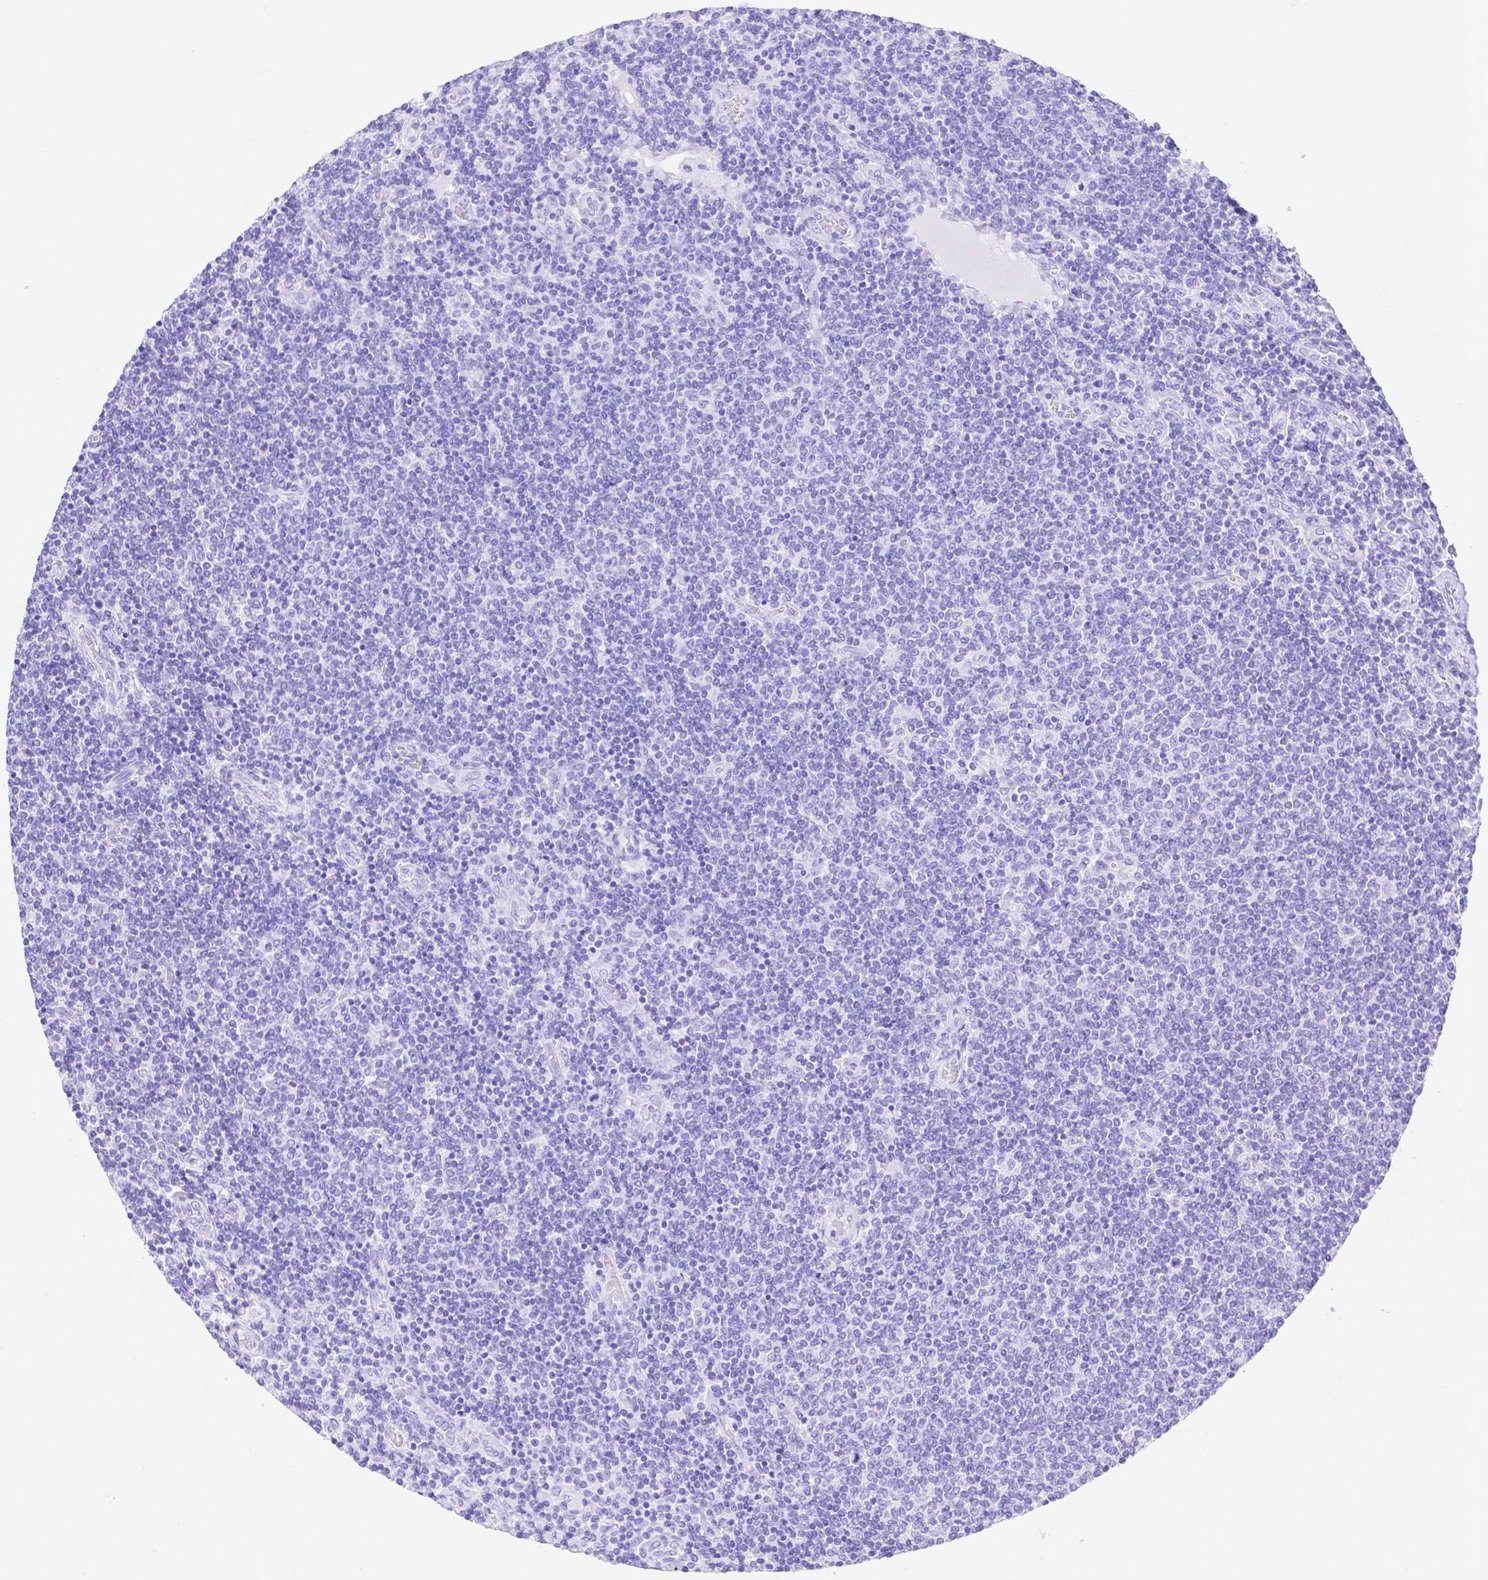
{"staining": {"intensity": "negative", "quantity": "none", "location": "none"}, "tissue": "lymphoma", "cell_type": "Tumor cells", "image_type": "cancer", "snomed": [{"axis": "morphology", "description": "Malignant lymphoma, non-Hodgkin's type, Low grade"}, {"axis": "topography", "description": "Lymph node"}], "caption": "Low-grade malignant lymphoma, non-Hodgkin's type stained for a protein using immunohistochemistry (IHC) reveals no positivity tumor cells.", "gene": "SMR3A", "patient": {"sex": "male", "age": 52}}